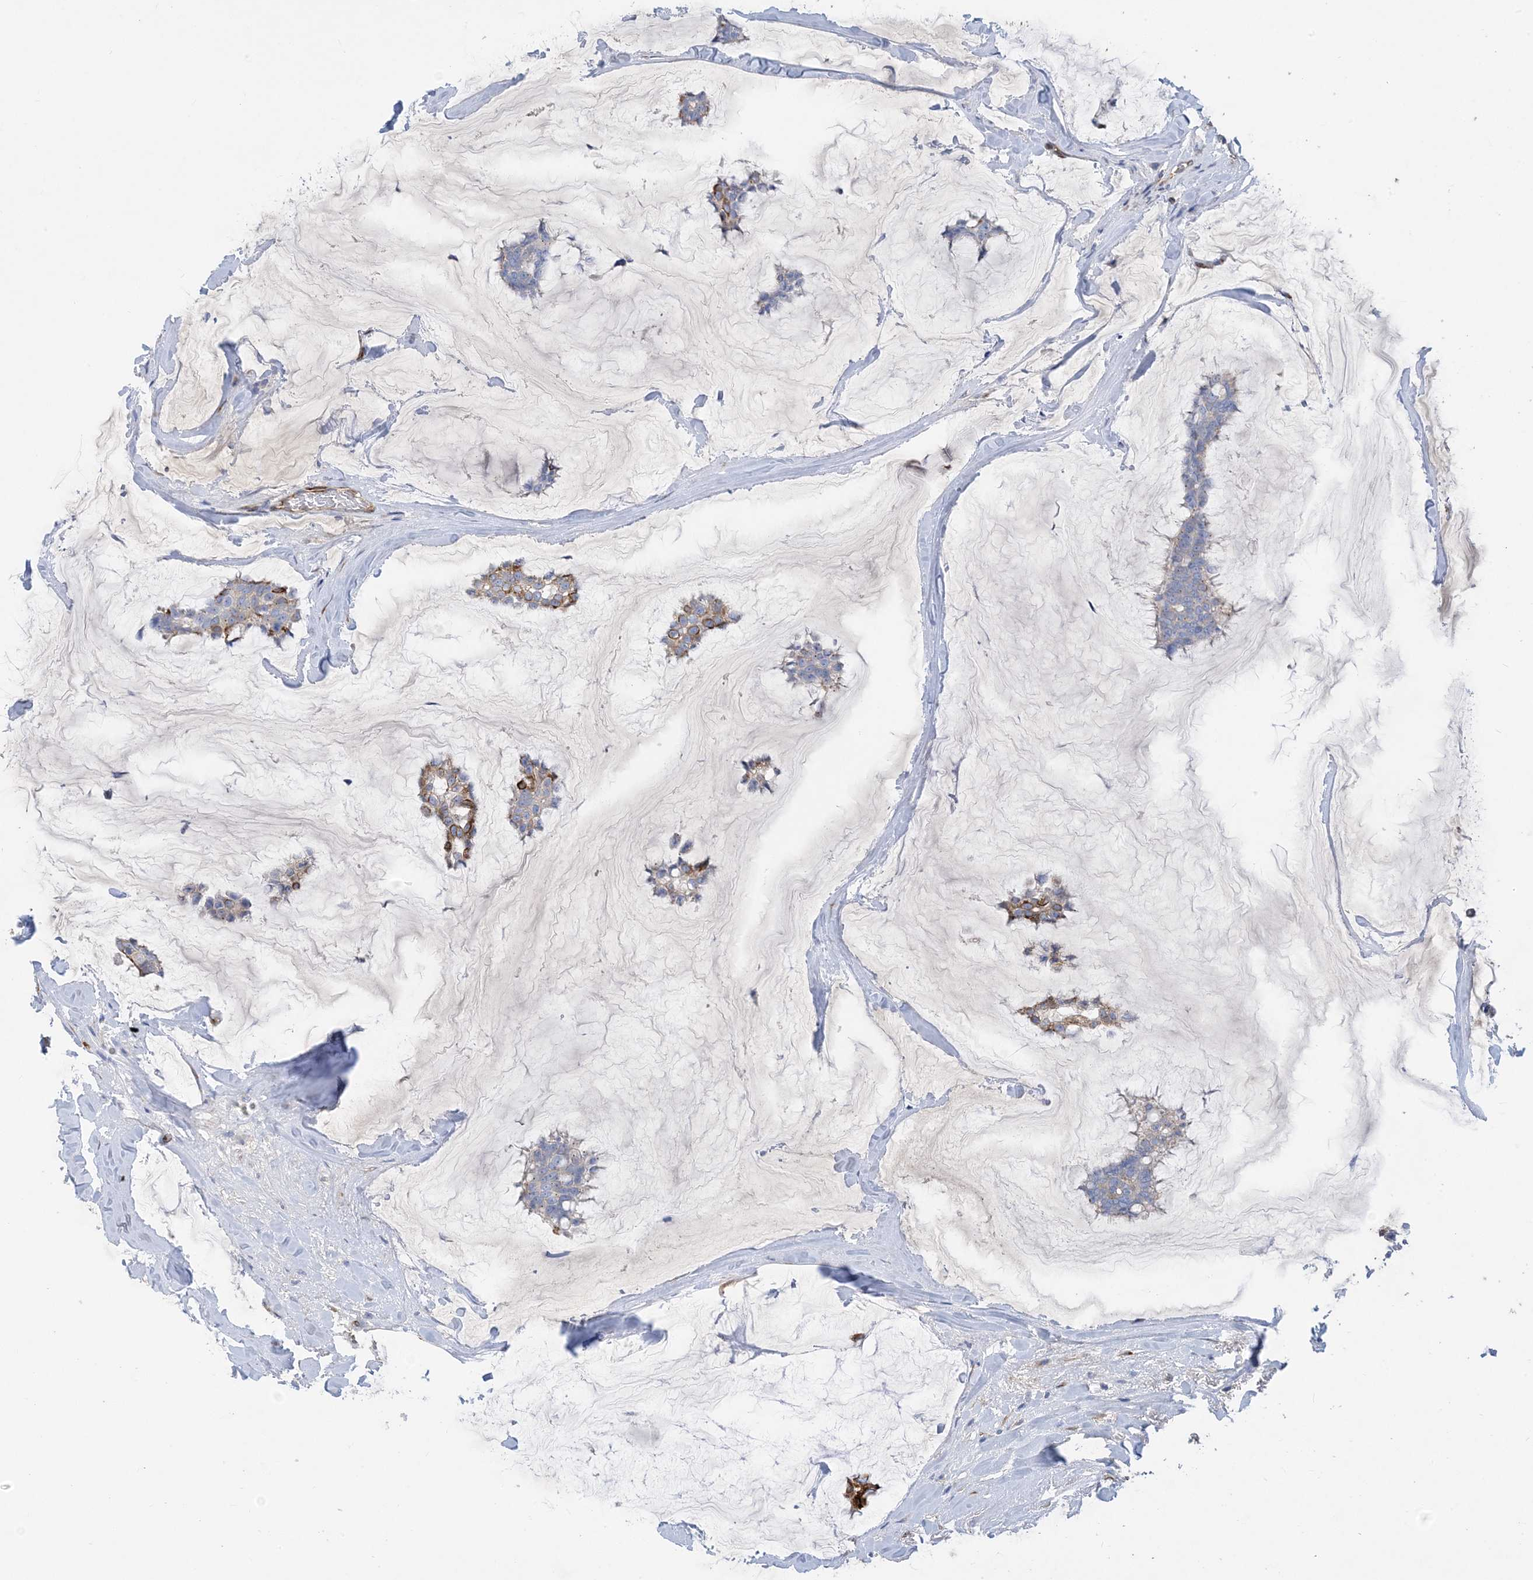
{"staining": {"intensity": "moderate", "quantity": "<25%", "location": "cytoplasmic/membranous"}, "tissue": "breast cancer", "cell_type": "Tumor cells", "image_type": "cancer", "snomed": [{"axis": "morphology", "description": "Duct carcinoma"}, {"axis": "topography", "description": "Breast"}], "caption": "High-power microscopy captured an immunohistochemistry image of breast cancer (intraductal carcinoma), revealing moderate cytoplasmic/membranous positivity in approximately <25% of tumor cells.", "gene": "RBMS3", "patient": {"sex": "female", "age": 93}}